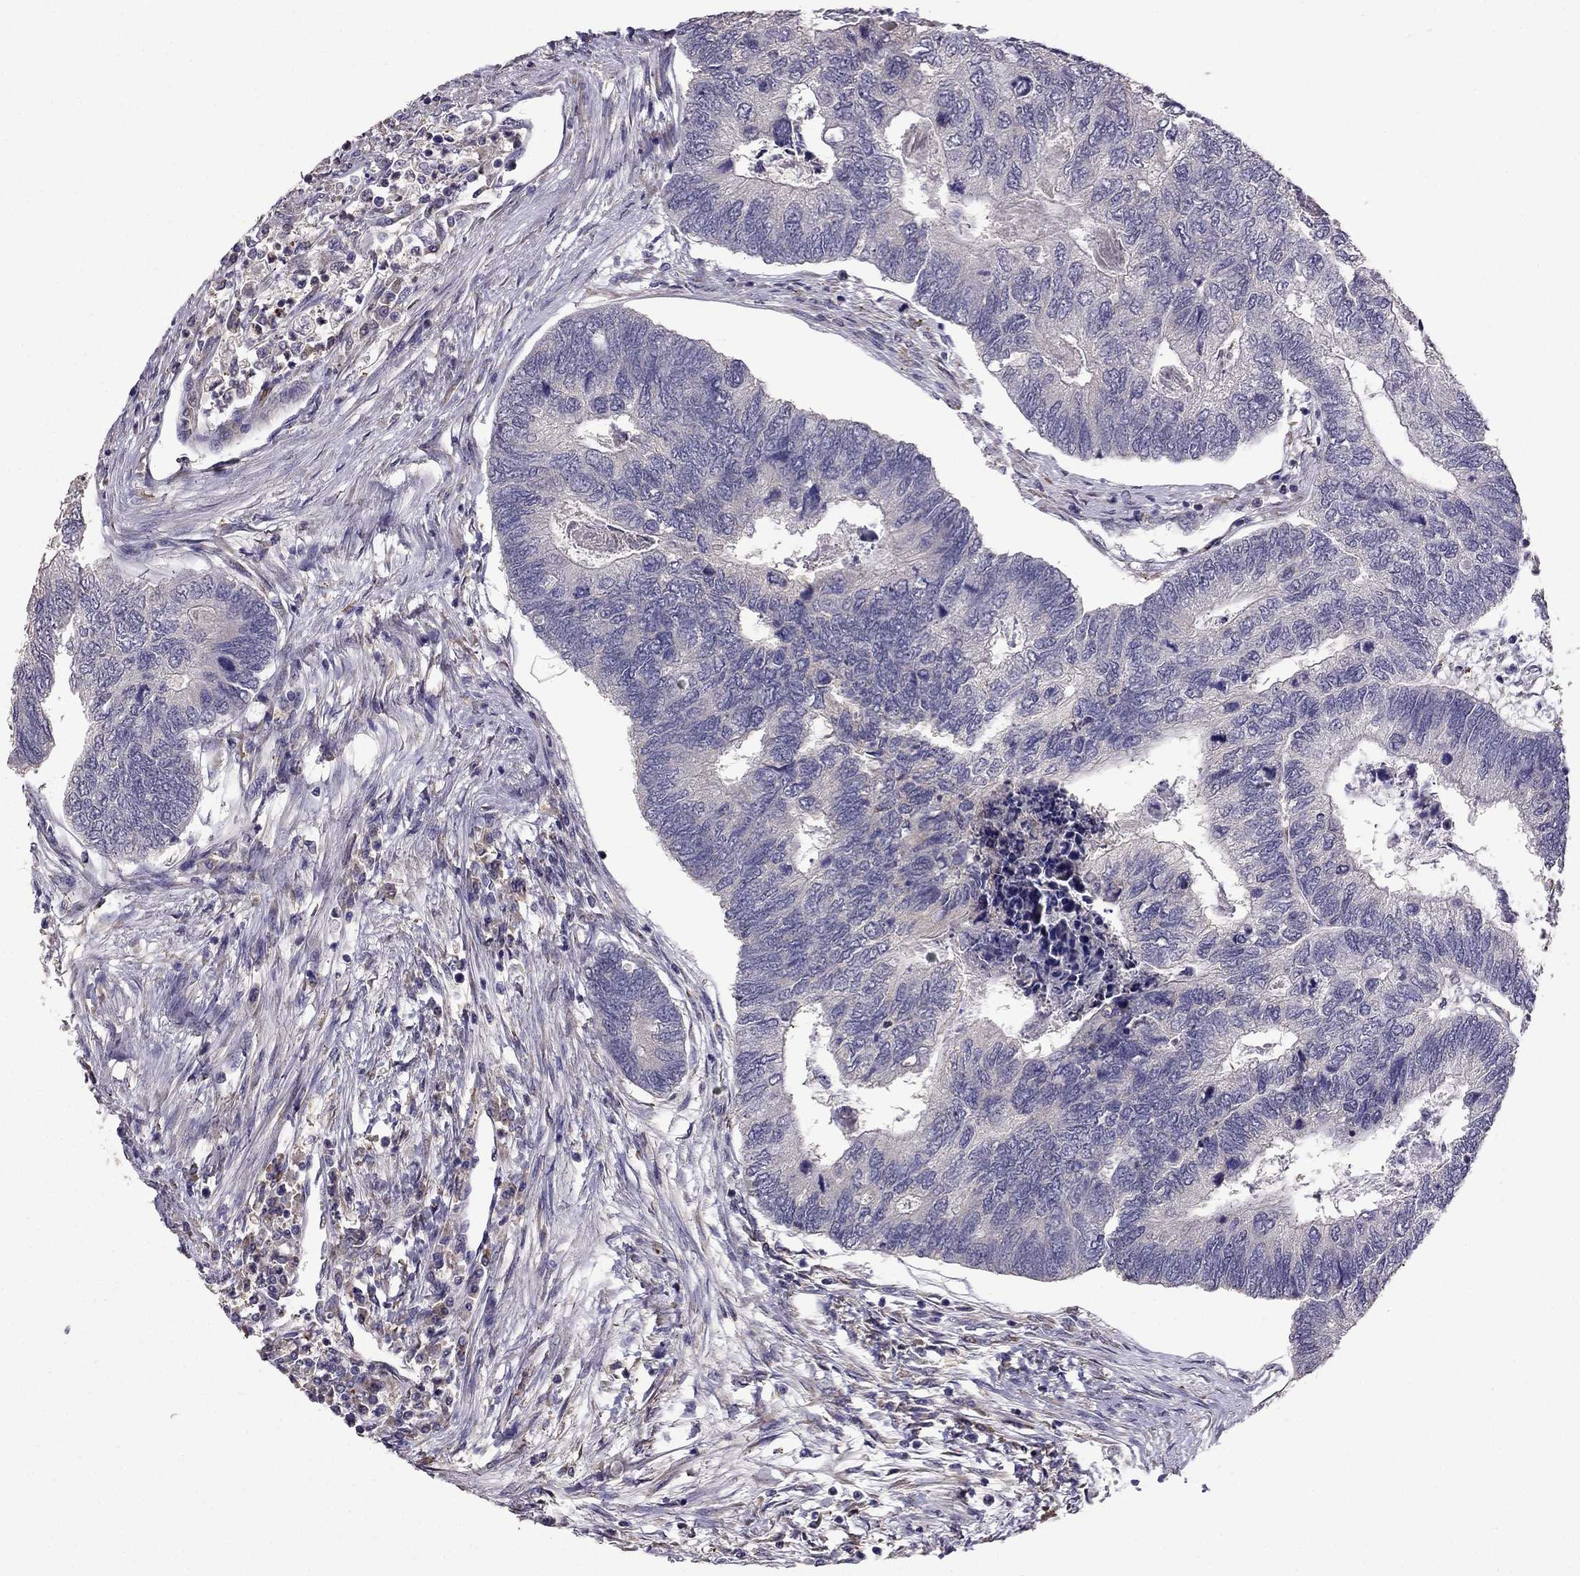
{"staining": {"intensity": "negative", "quantity": "none", "location": "none"}, "tissue": "colorectal cancer", "cell_type": "Tumor cells", "image_type": "cancer", "snomed": [{"axis": "morphology", "description": "Adenocarcinoma, NOS"}, {"axis": "topography", "description": "Colon"}], "caption": "An image of colorectal cancer (adenocarcinoma) stained for a protein exhibits no brown staining in tumor cells. (DAB IHC, high magnification).", "gene": "CDH9", "patient": {"sex": "female", "age": 67}}